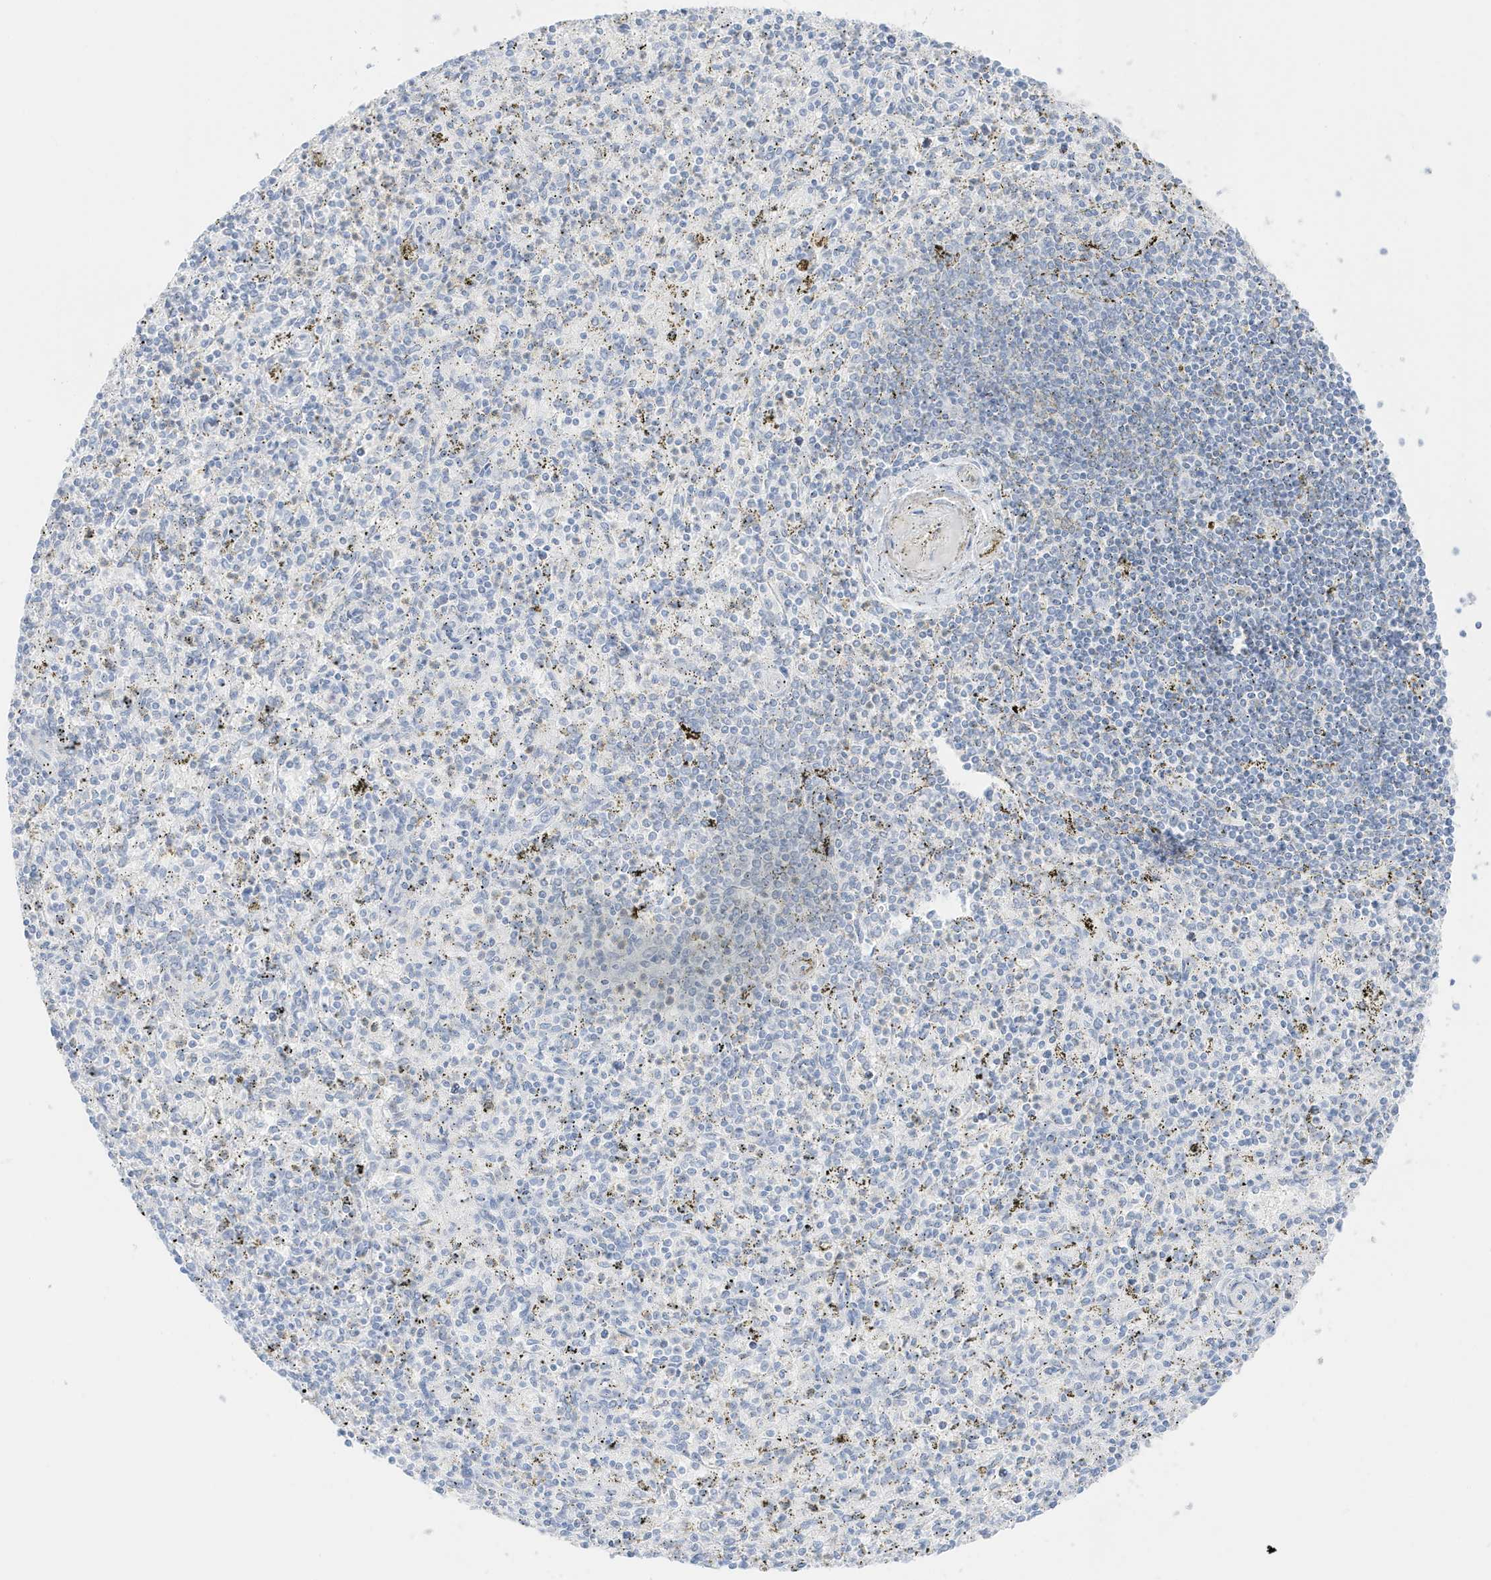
{"staining": {"intensity": "negative", "quantity": "none", "location": "none"}, "tissue": "spleen", "cell_type": "Cells in red pulp", "image_type": "normal", "snomed": [{"axis": "morphology", "description": "Normal tissue, NOS"}, {"axis": "topography", "description": "Spleen"}], "caption": "The image shows no staining of cells in red pulp in unremarkable spleen. (DAB immunohistochemistry (IHC) visualized using brightfield microscopy, high magnification).", "gene": "SLC22A13", "patient": {"sex": "male", "age": 72}}